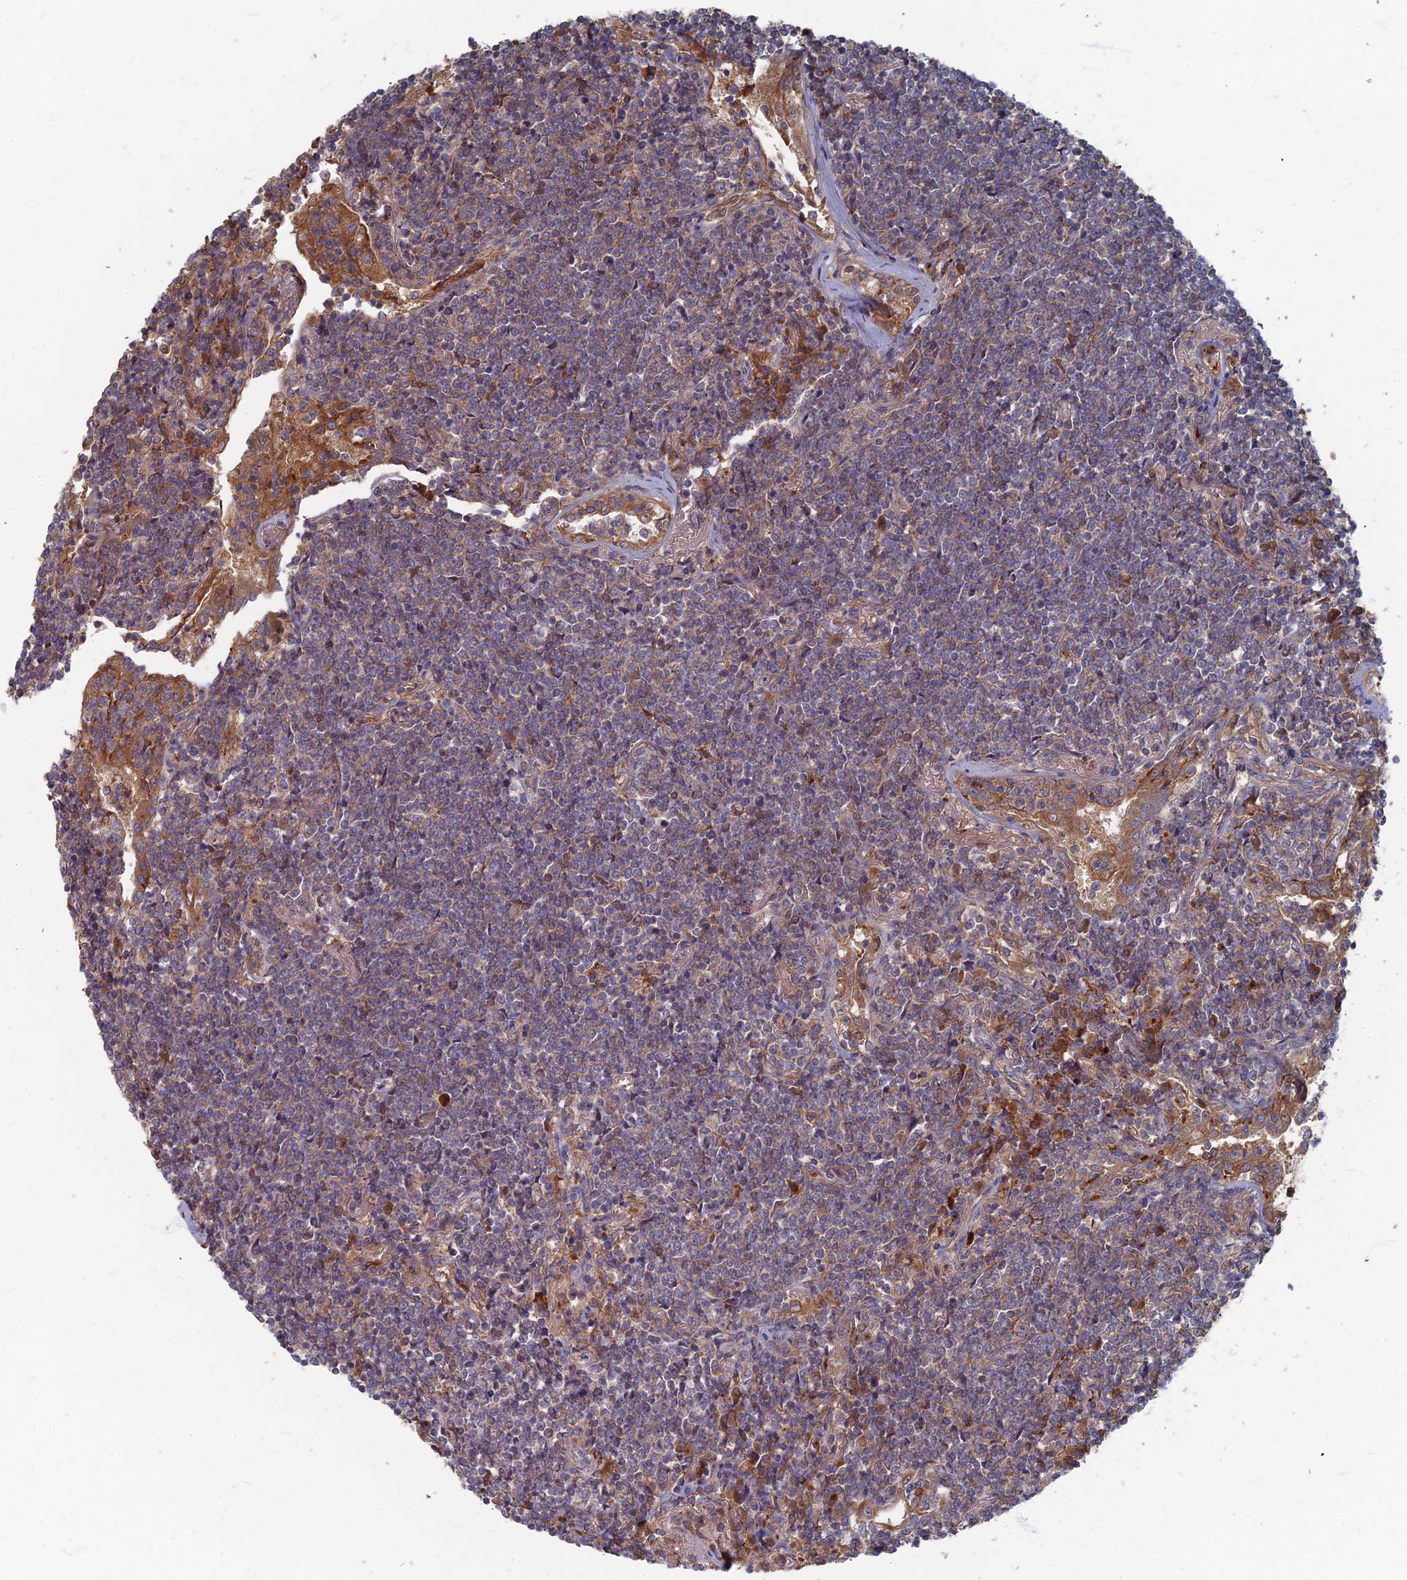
{"staining": {"intensity": "weak", "quantity": "25%-75%", "location": "cytoplasmic/membranous"}, "tissue": "lymphoma", "cell_type": "Tumor cells", "image_type": "cancer", "snomed": [{"axis": "morphology", "description": "Malignant lymphoma, non-Hodgkin's type, Low grade"}, {"axis": "topography", "description": "Lung"}], "caption": "A high-resolution photomicrograph shows immunohistochemistry (IHC) staining of malignant lymphoma, non-Hodgkin's type (low-grade), which displays weak cytoplasmic/membranous positivity in approximately 25%-75% of tumor cells.", "gene": "PPCDC", "patient": {"sex": "female", "age": 71}}